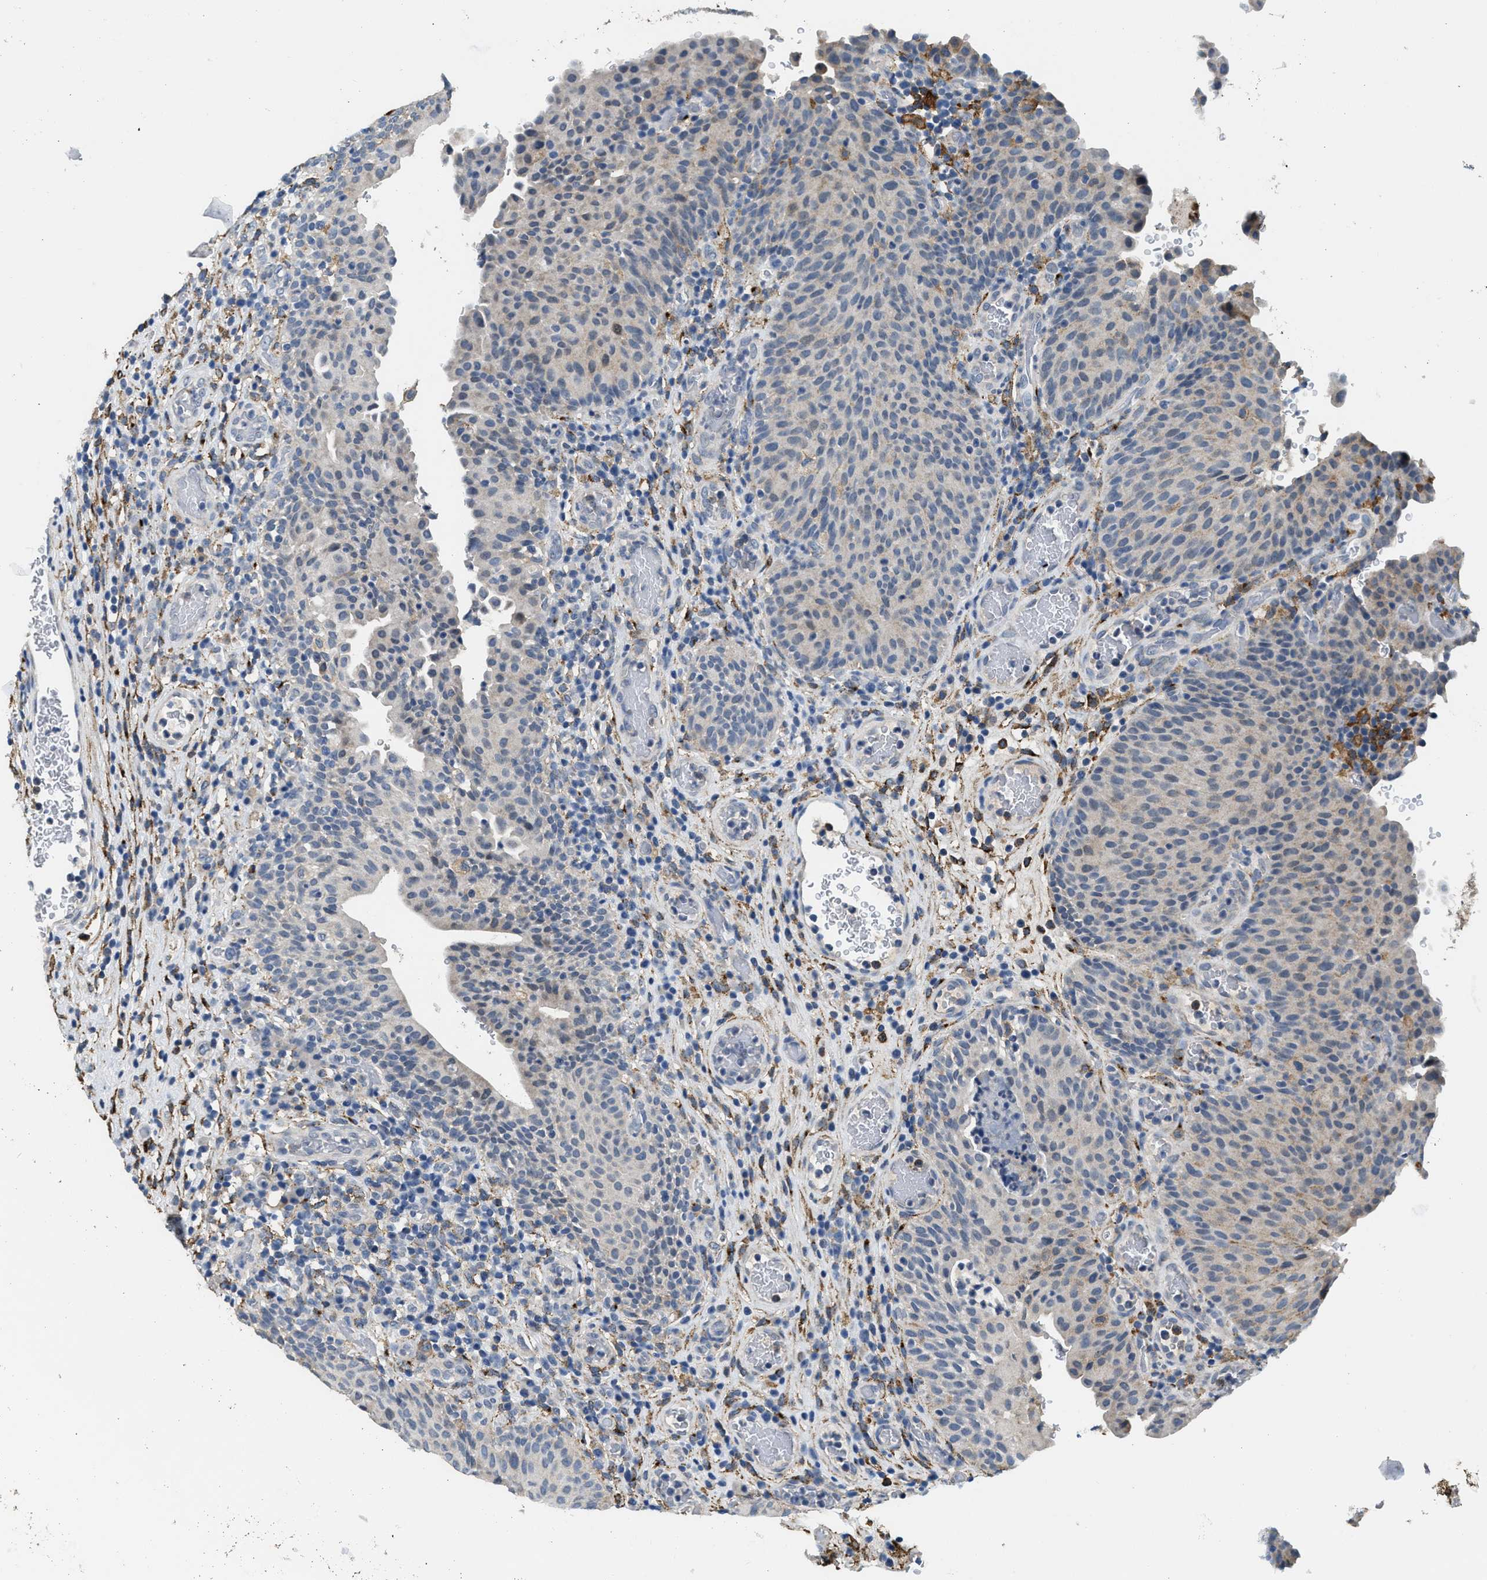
{"staining": {"intensity": "weak", "quantity": "25%-75%", "location": "cytoplasmic/membranous"}, "tissue": "urothelial cancer", "cell_type": "Tumor cells", "image_type": "cancer", "snomed": [{"axis": "morphology", "description": "Urothelial carcinoma, Low grade"}, {"axis": "topography", "description": "Urinary bladder"}], "caption": "The immunohistochemical stain labels weak cytoplasmic/membranous staining in tumor cells of urothelial cancer tissue.", "gene": "LRP1", "patient": {"sex": "female", "age": 75}}